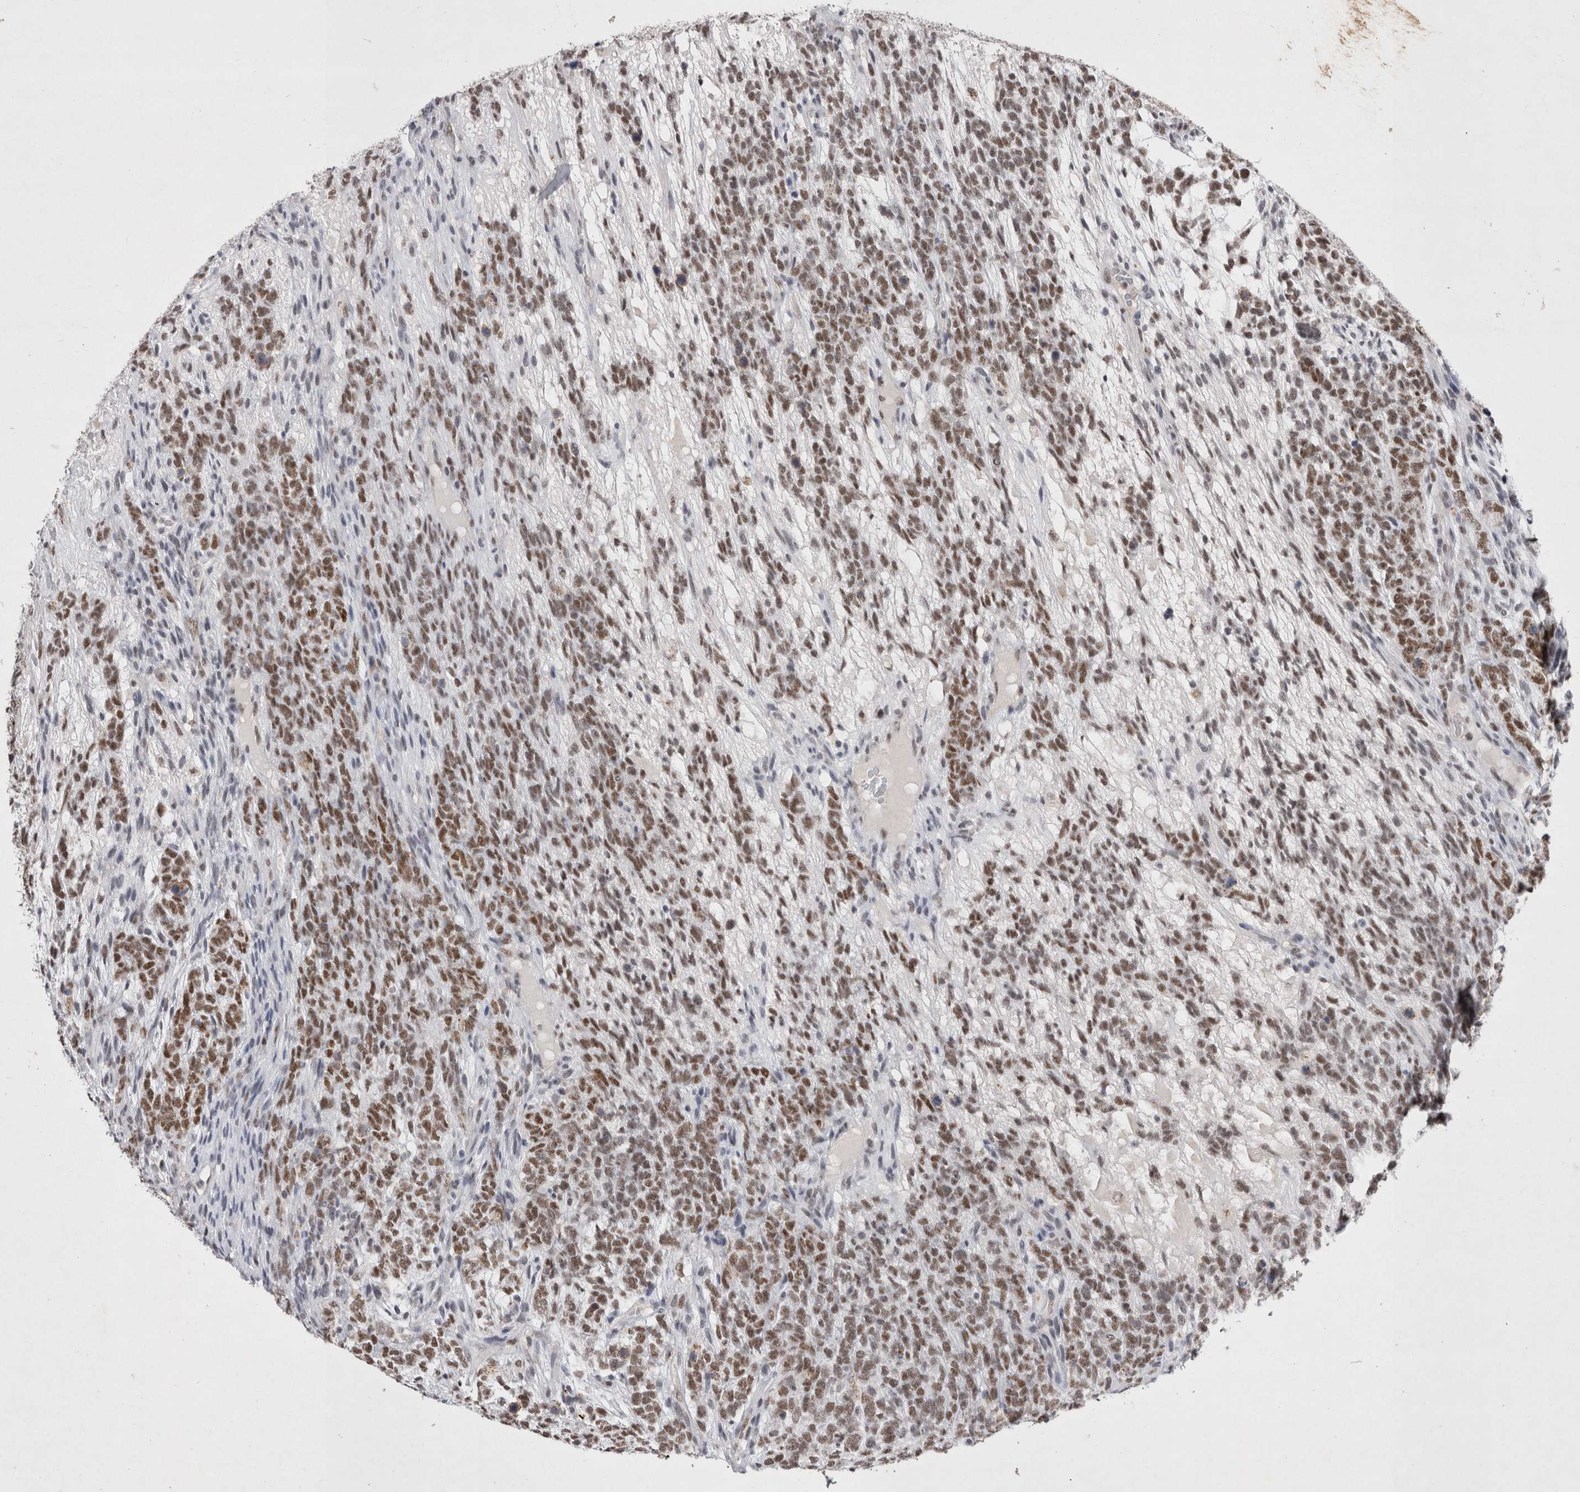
{"staining": {"intensity": "moderate", "quantity": ">75%", "location": "nuclear"}, "tissue": "testis cancer", "cell_type": "Tumor cells", "image_type": "cancer", "snomed": [{"axis": "morphology", "description": "Seminoma, NOS"}, {"axis": "morphology", "description": "Carcinoma, Embryonal, NOS"}, {"axis": "topography", "description": "Testis"}], "caption": "The image reveals staining of embryonal carcinoma (testis), revealing moderate nuclear protein staining (brown color) within tumor cells.", "gene": "RBM6", "patient": {"sex": "male", "age": 28}}